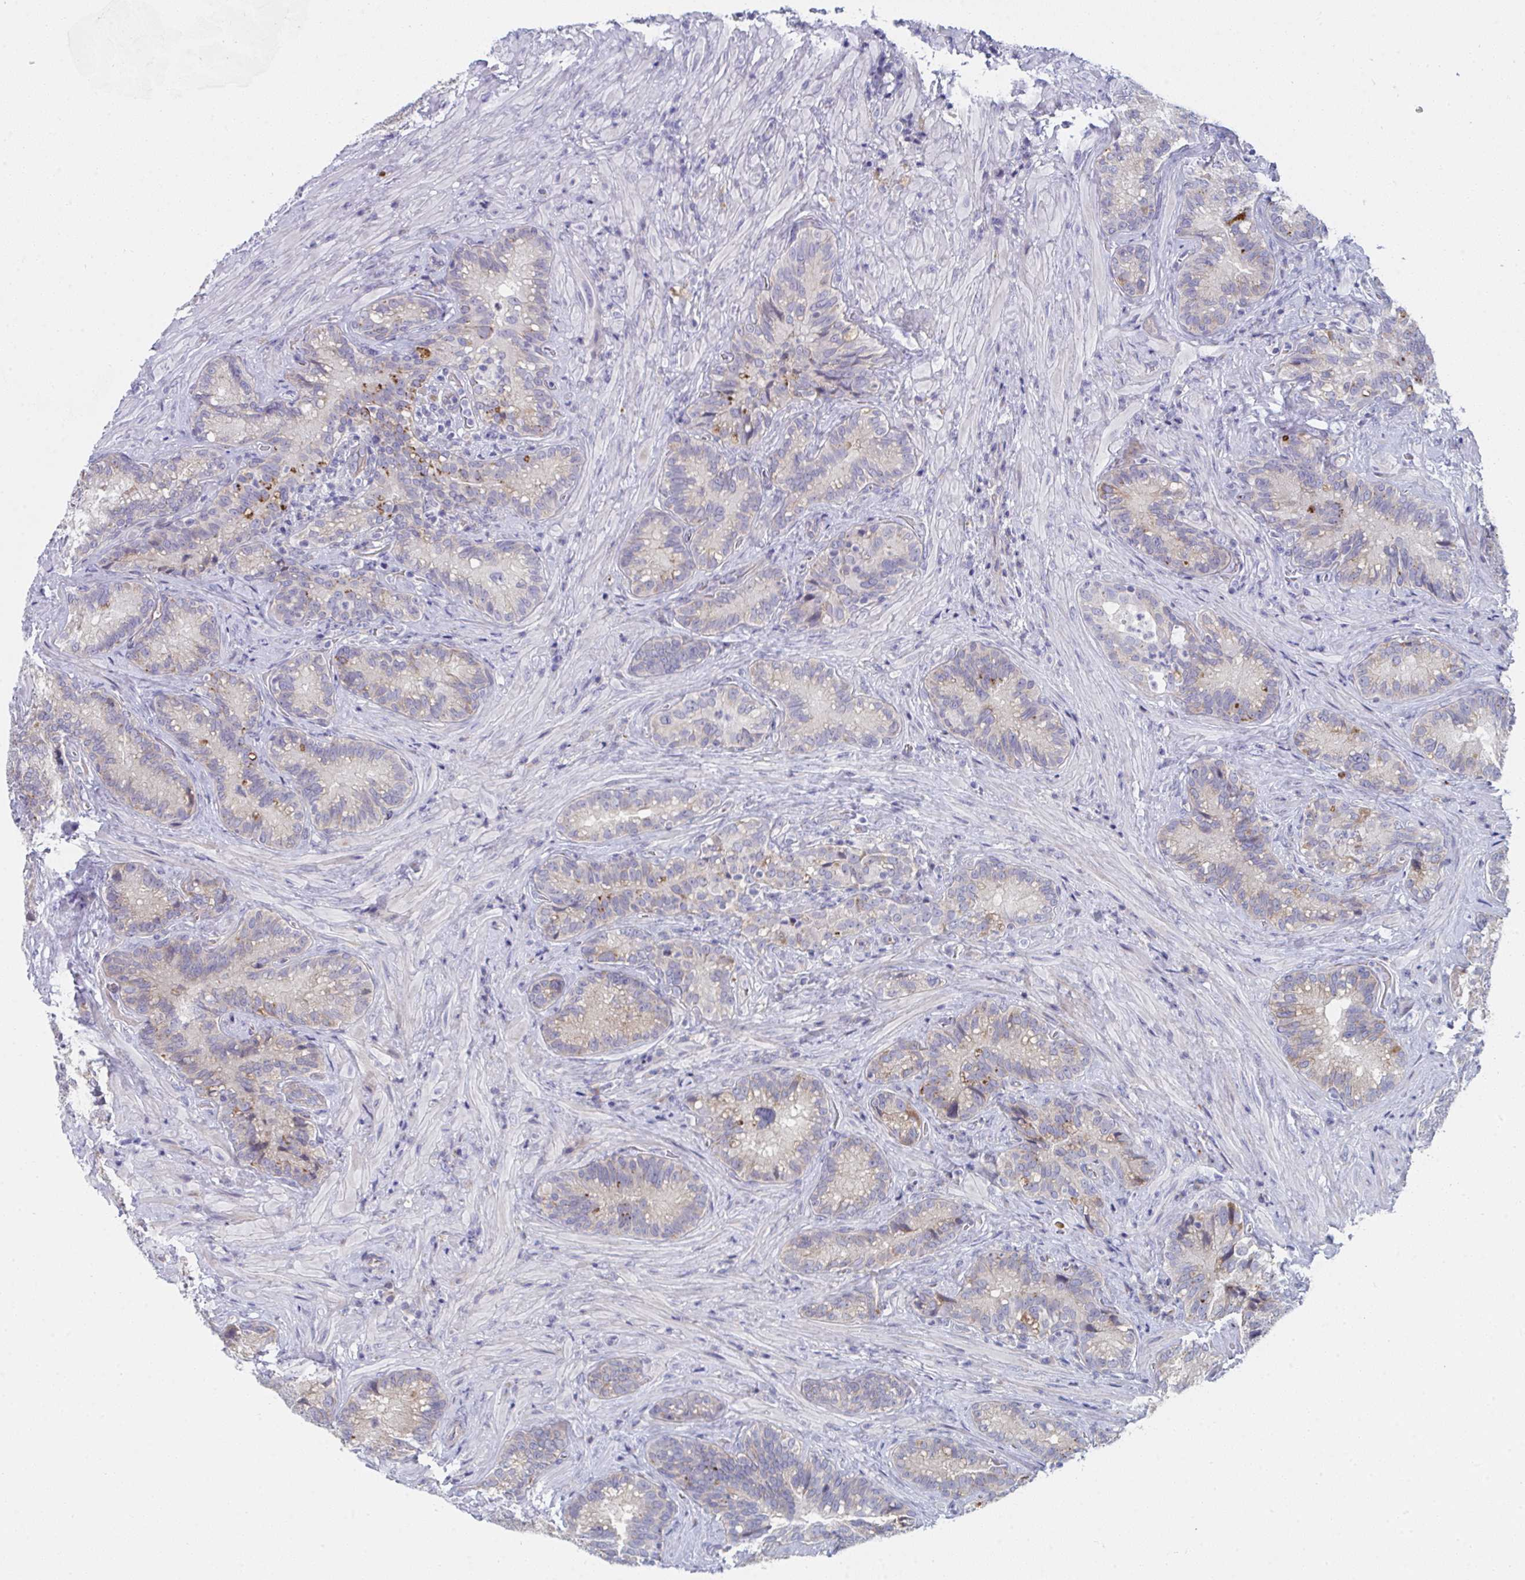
{"staining": {"intensity": "moderate", "quantity": "<25%", "location": "cytoplasmic/membranous"}, "tissue": "seminal vesicle", "cell_type": "Glandular cells", "image_type": "normal", "snomed": [{"axis": "morphology", "description": "Normal tissue, NOS"}, {"axis": "topography", "description": "Seminal veicle"}], "caption": "Protein expression analysis of normal seminal vesicle demonstrates moderate cytoplasmic/membranous expression in approximately <25% of glandular cells.", "gene": "VWDE", "patient": {"sex": "male", "age": 68}}